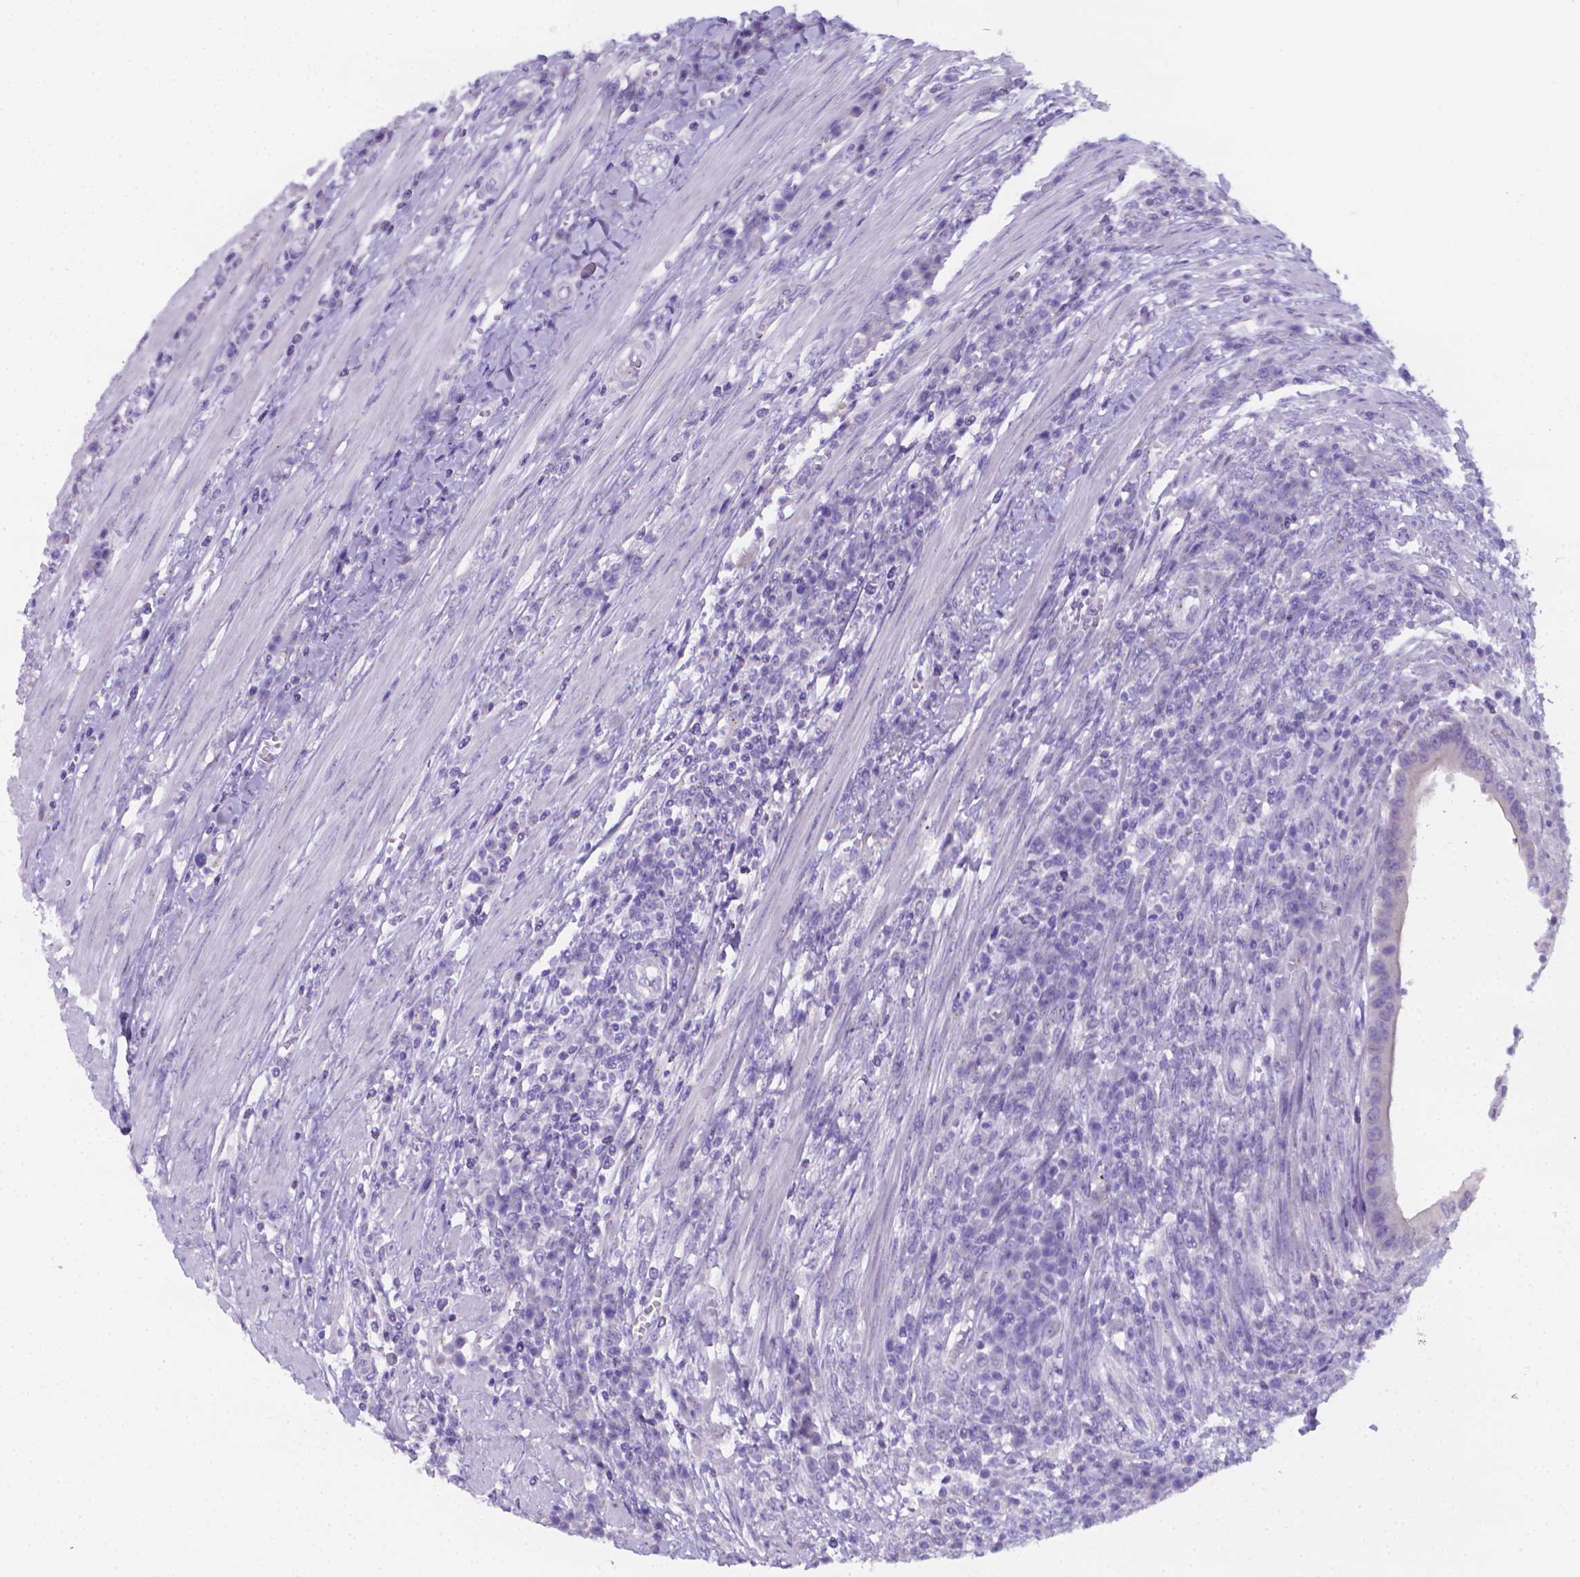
{"staining": {"intensity": "negative", "quantity": "none", "location": "none"}, "tissue": "colorectal cancer", "cell_type": "Tumor cells", "image_type": "cancer", "snomed": [{"axis": "morphology", "description": "Adenocarcinoma, NOS"}, {"axis": "topography", "description": "Colon"}], "caption": "Tumor cells are negative for protein expression in human adenocarcinoma (colorectal).", "gene": "LRRC73", "patient": {"sex": "male", "age": 65}}